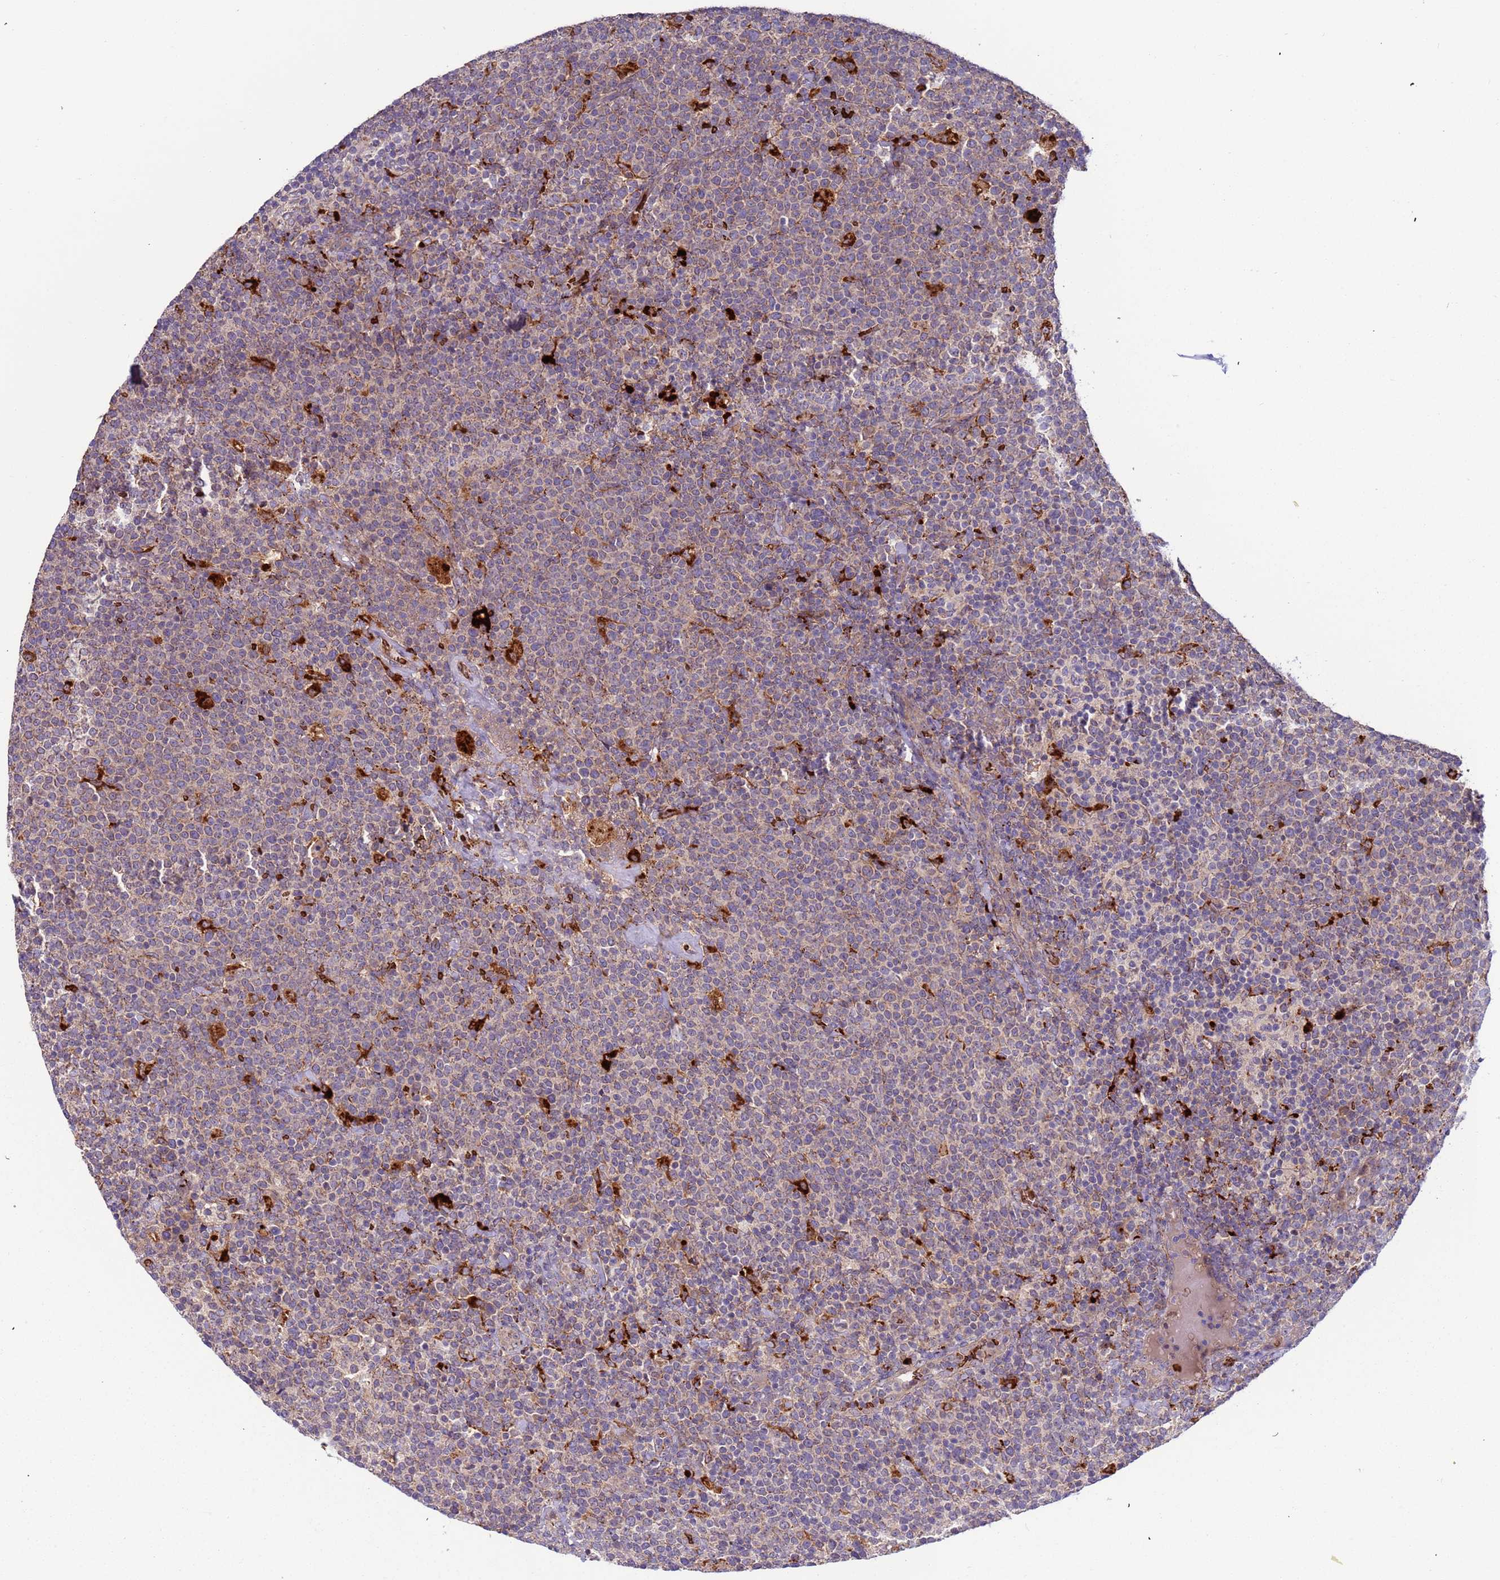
{"staining": {"intensity": "weak", "quantity": ">75%", "location": "cytoplasmic/membranous"}, "tissue": "lymphoma", "cell_type": "Tumor cells", "image_type": "cancer", "snomed": [{"axis": "morphology", "description": "Malignant lymphoma, non-Hodgkin's type, High grade"}, {"axis": "topography", "description": "Lymph node"}], "caption": "Immunohistochemical staining of human lymphoma reveals low levels of weak cytoplasmic/membranous expression in approximately >75% of tumor cells.", "gene": "VPS36", "patient": {"sex": "male", "age": 61}}